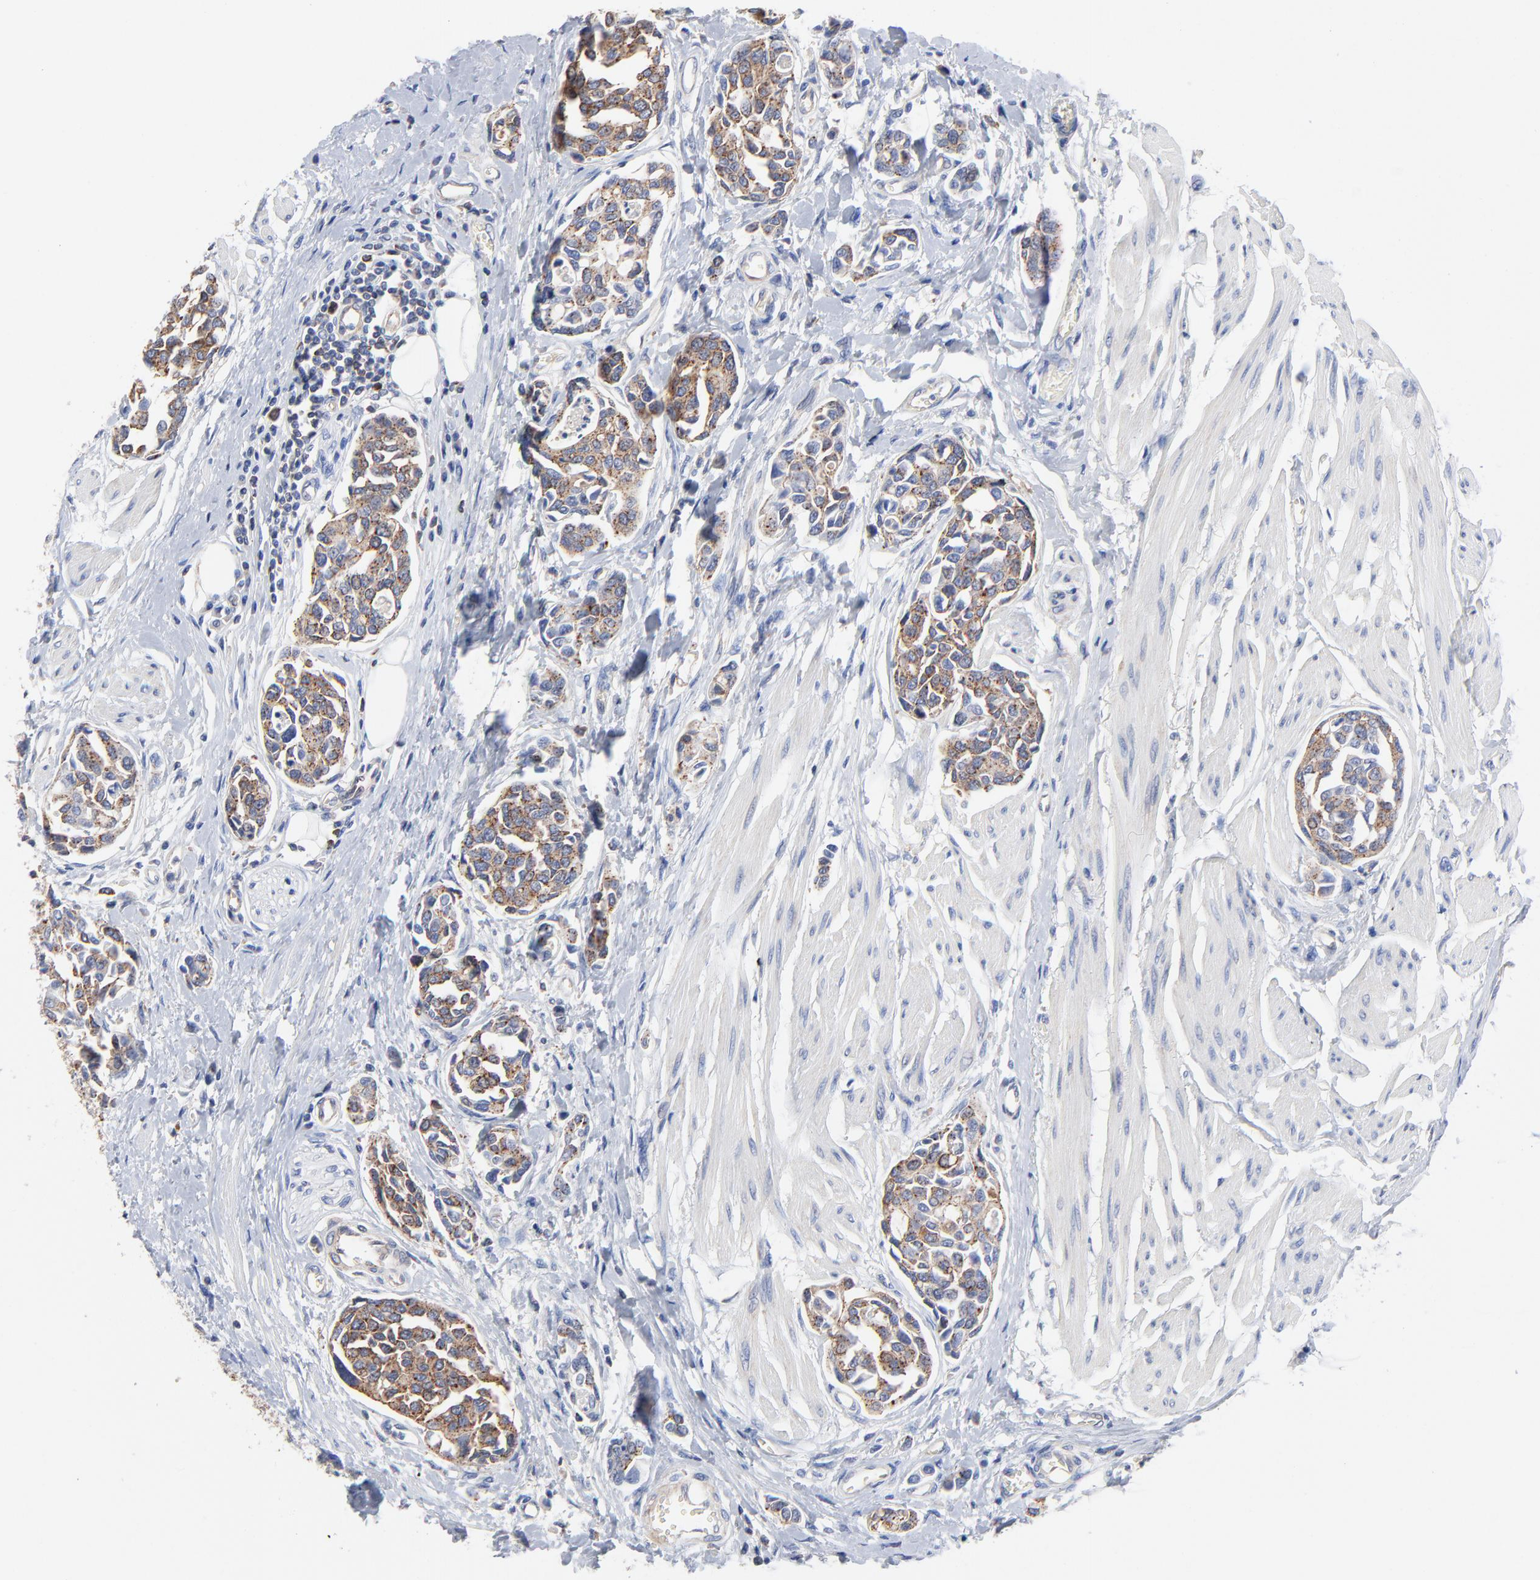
{"staining": {"intensity": "moderate", "quantity": ">75%", "location": "cytoplasmic/membranous"}, "tissue": "urothelial cancer", "cell_type": "Tumor cells", "image_type": "cancer", "snomed": [{"axis": "morphology", "description": "Urothelial carcinoma, High grade"}, {"axis": "topography", "description": "Urinary bladder"}], "caption": "Protein staining of urothelial cancer tissue exhibits moderate cytoplasmic/membranous expression in approximately >75% of tumor cells.", "gene": "CD2AP", "patient": {"sex": "male", "age": 78}}